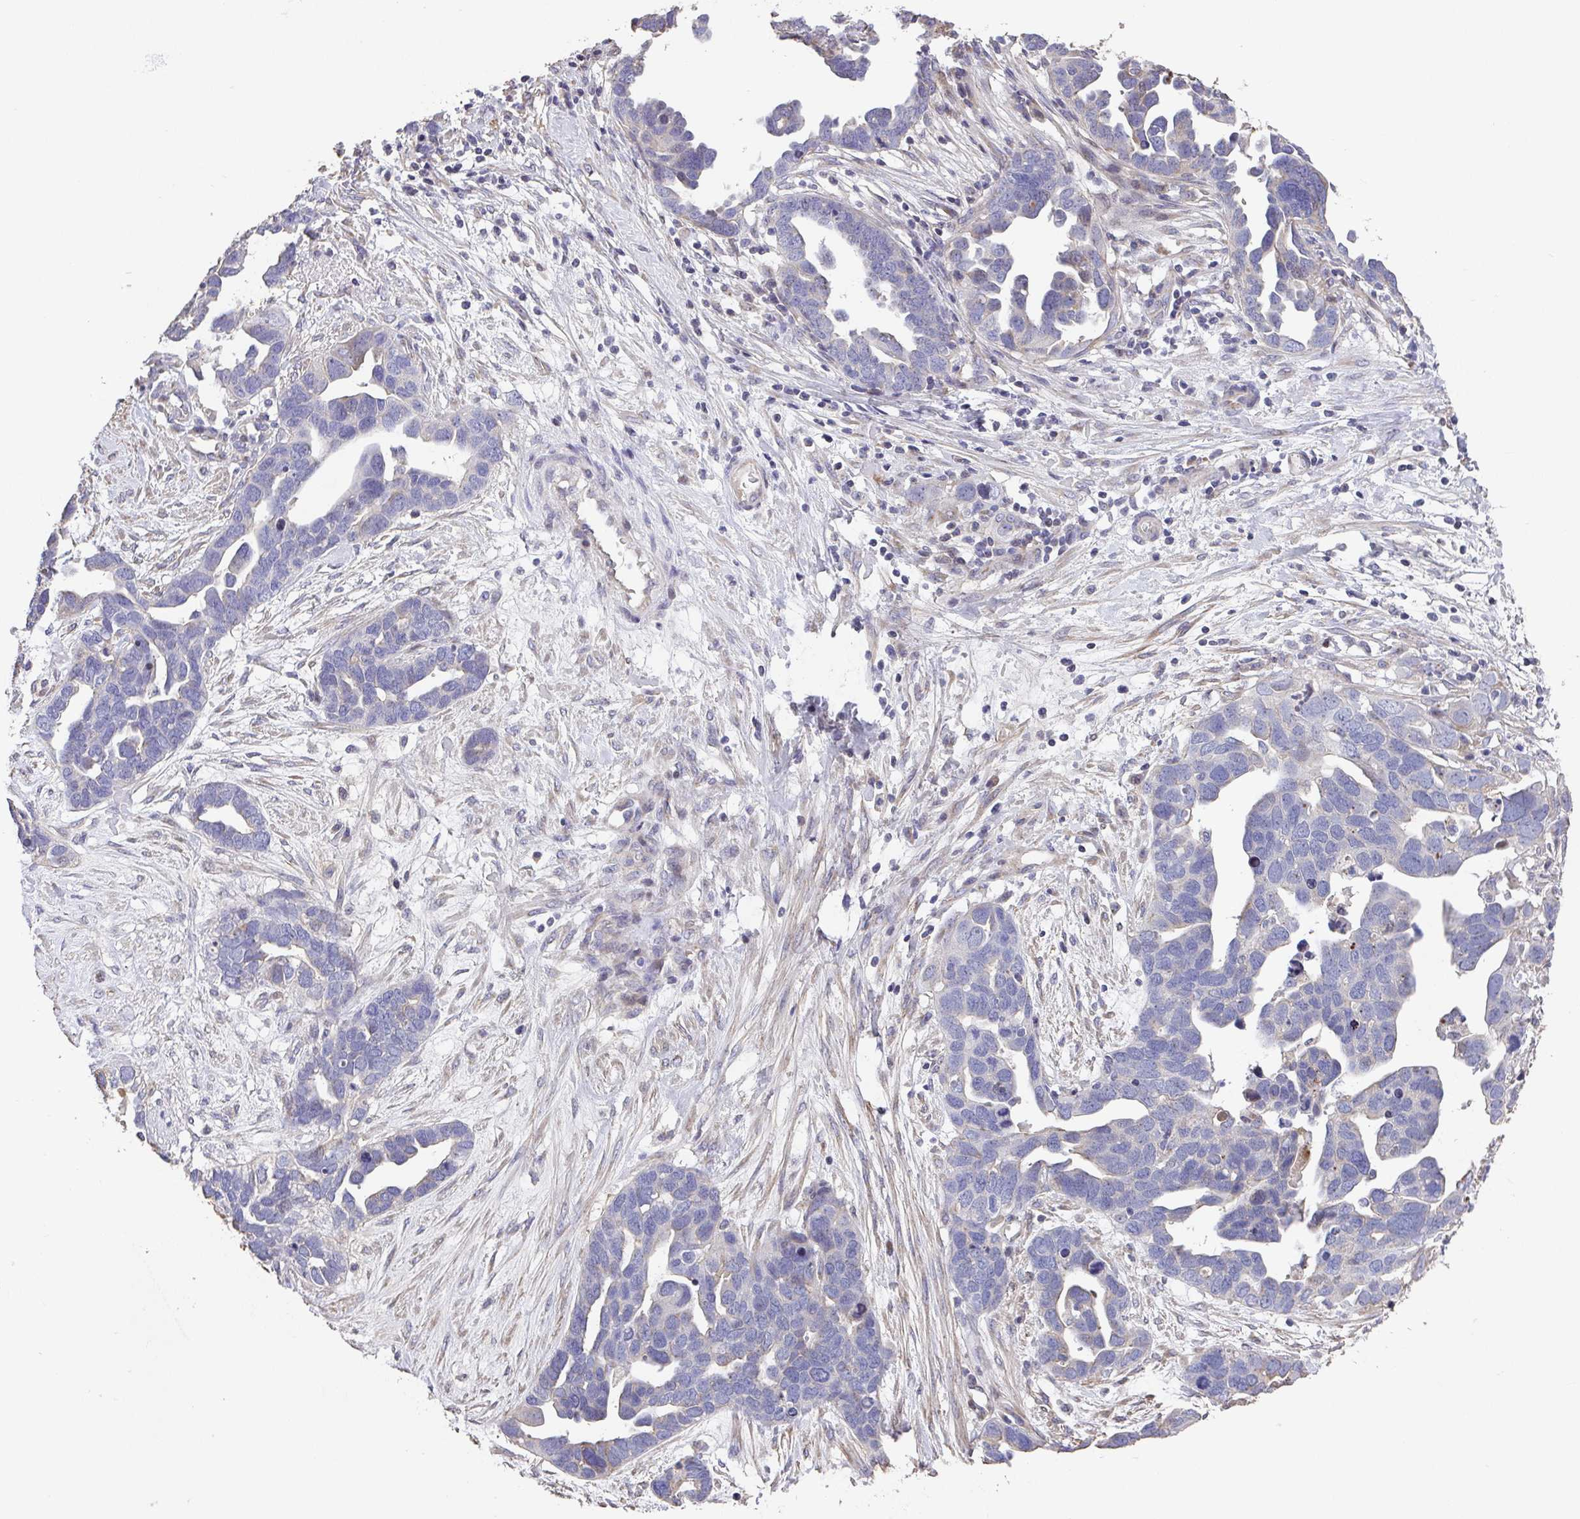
{"staining": {"intensity": "negative", "quantity": "none", "location": "none"}, "tissue": "ovarian cancer", "cell_type": "Tumor cells", "image_type": "cancer", "snomed": [{"axis": "morphology", "description": "Cystadenocarcinoma, serous, NOS"}, {"axis": "topography", "description": "Ovary"}], "caption": "Protein analysis of ovarian cancer shows no significant expression in tumor cells.", "gene": "RUNDC3B", "patient": {"sex": "female", "age": 54}}